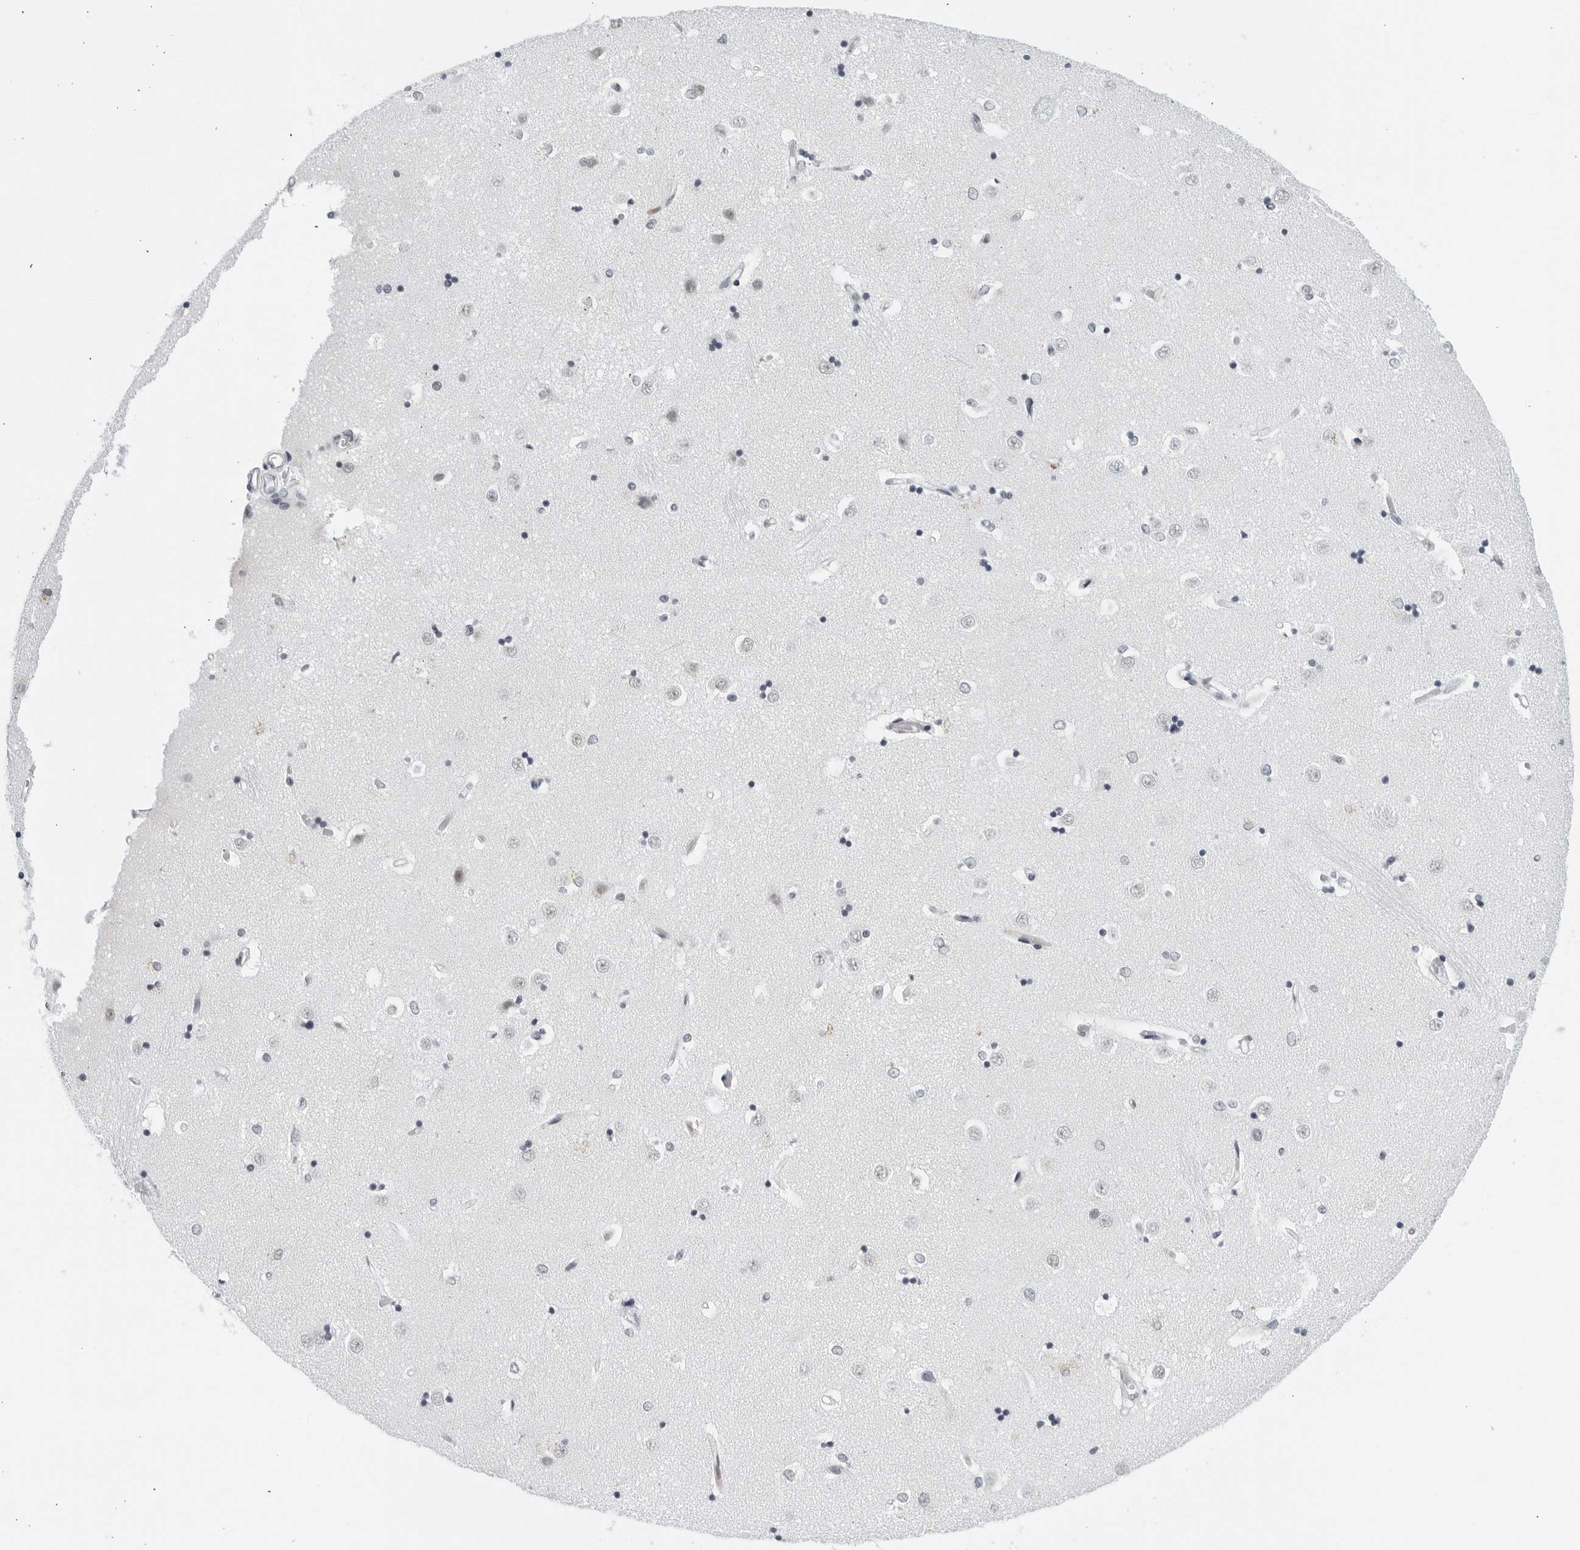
{"staining": {"intensity": "negative", "quantity": "none", "location": "none"}, "tissue": "caudate", "cell_type": "Glial cells", "image_type": "normal", "snomed": [{"axis": "morphology", "description": "Normal tissue, NOS"}, {"axis": "topography", "description": "Lateral ventricle wall"}], "caption": "Immunohistochemical staining of normal caudate shows no significant staining in glial cells. (DAB immunohistochemistry with hematoxylin counter stain).", "gene": "KLK7", "patient": {"sex": "male", "age": 45}}